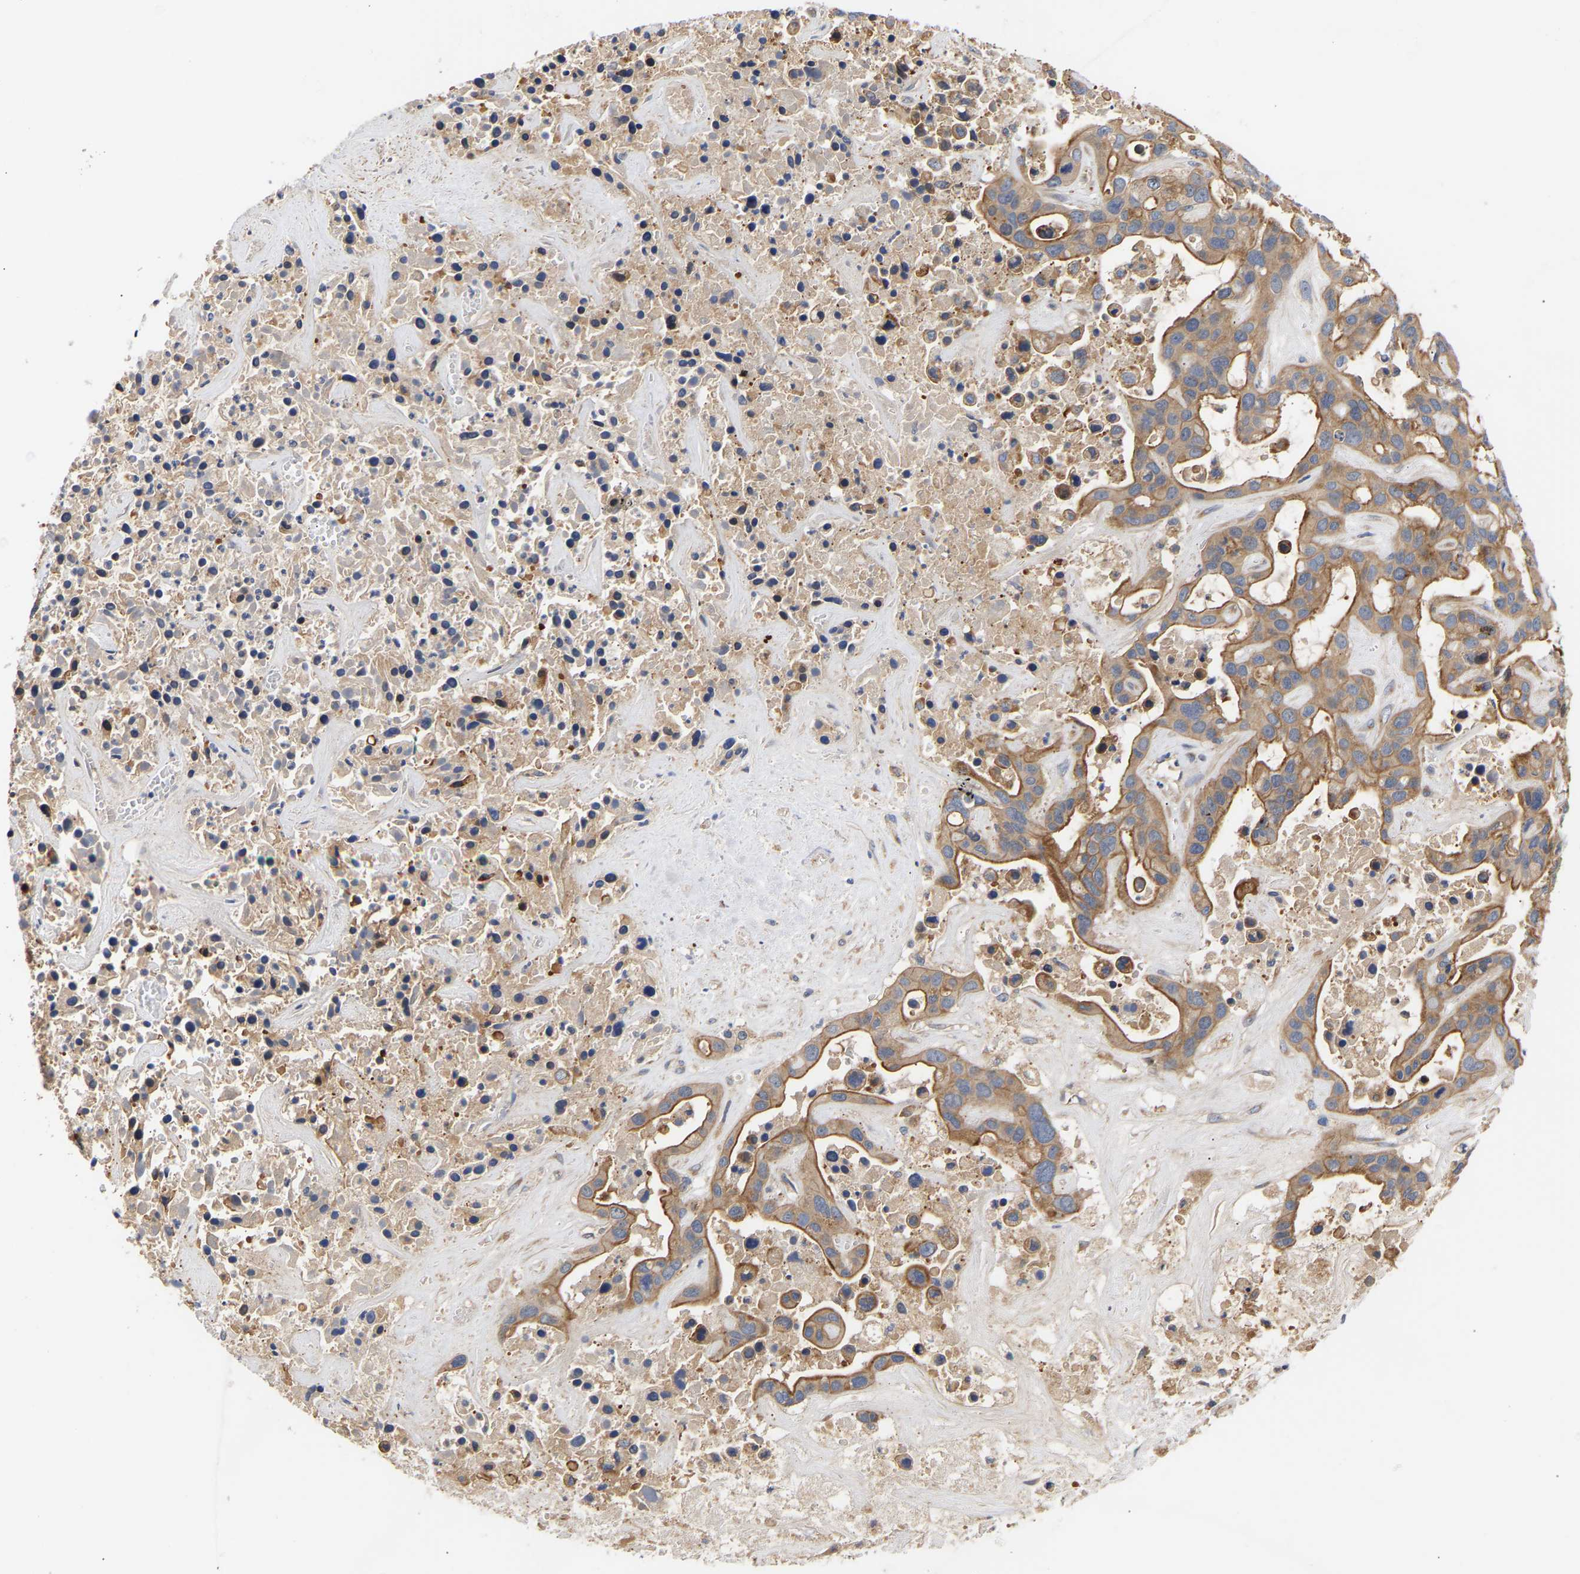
{"staining": {"intensity": "moderate", "quantity": ">75%", "location": "cytoplasmic/membranous"}, "tissue": "liver cancer", "cell_type": "Tumor cells", "image_type": "cancer", "snomed": [{"axis": "morphology", "description": "Cholangiocarcinoma"}, {"axis": "topography", "description": "Liver"}], "caption": "This histopathology image reveals liver cancer (cholangiocarcinoma) stained with immunohistochemistry (IHC) to label a protein in brown. The cytoplasmic/membranous of tumor cells show moderate positivity for the protein. Nuclei are counter-stained blue.", "gene": "KASH5", "patient": {"sex": "female", "age": 65}}